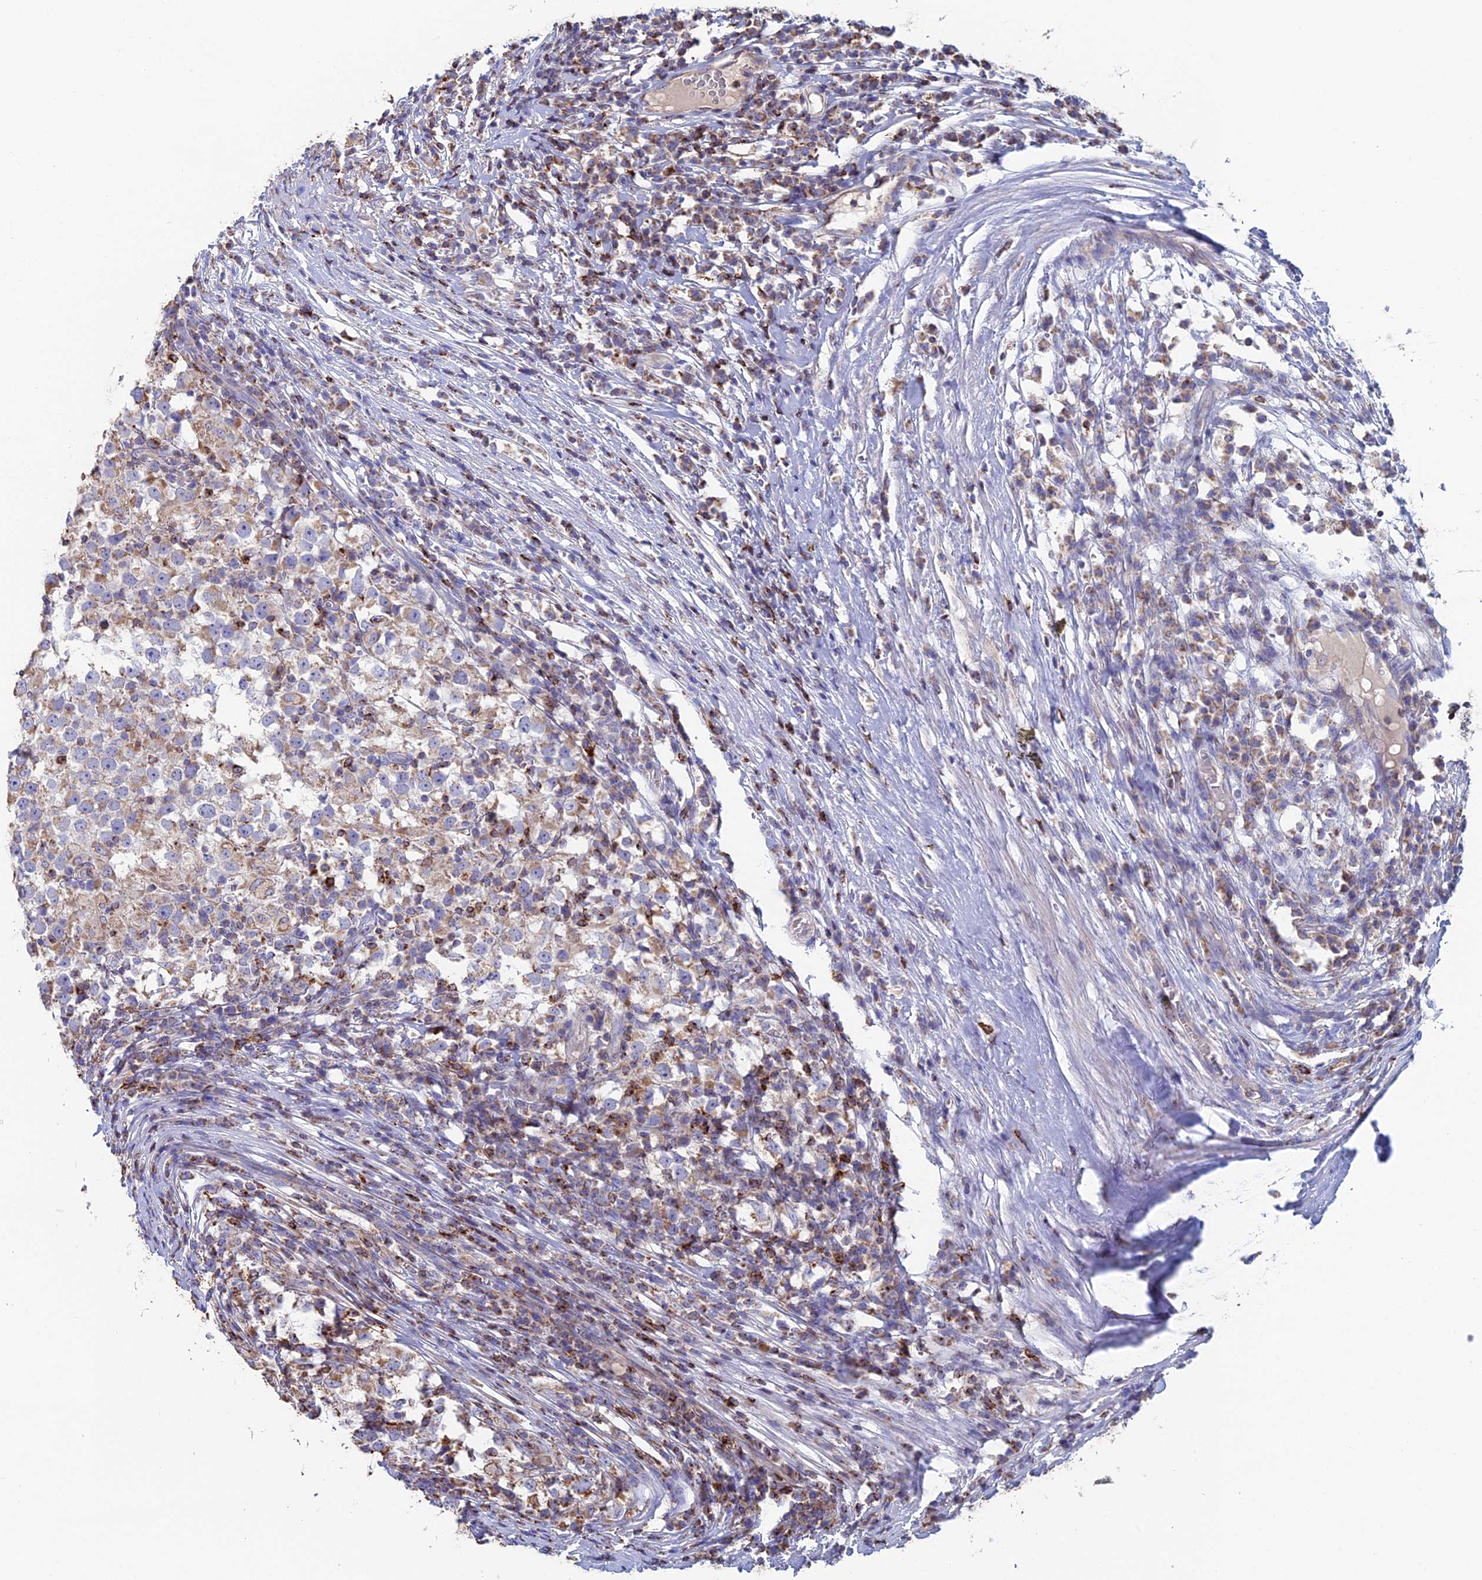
{"staining": {"intensity": "moderate", "quantity": ">75%", "location": "cytoplasmic/membranous"}, "tissue": "testis cancer", "cell_type": "Tumor cells", "image_type": "cancer", "snomed": [{"axis": "morphology", "description": "Seminoma, NOS"}, {"axis": "topography", "description": "Testis"}], "caption": "There is medium levels of moderate cytoplasmic/membranous staining in tumor cells of testis seminoma, as demonstrated by immunohistochemical staining (brown color).", "gene": "SPOCK2", "patient": {"sex": "male", "age": 65}}